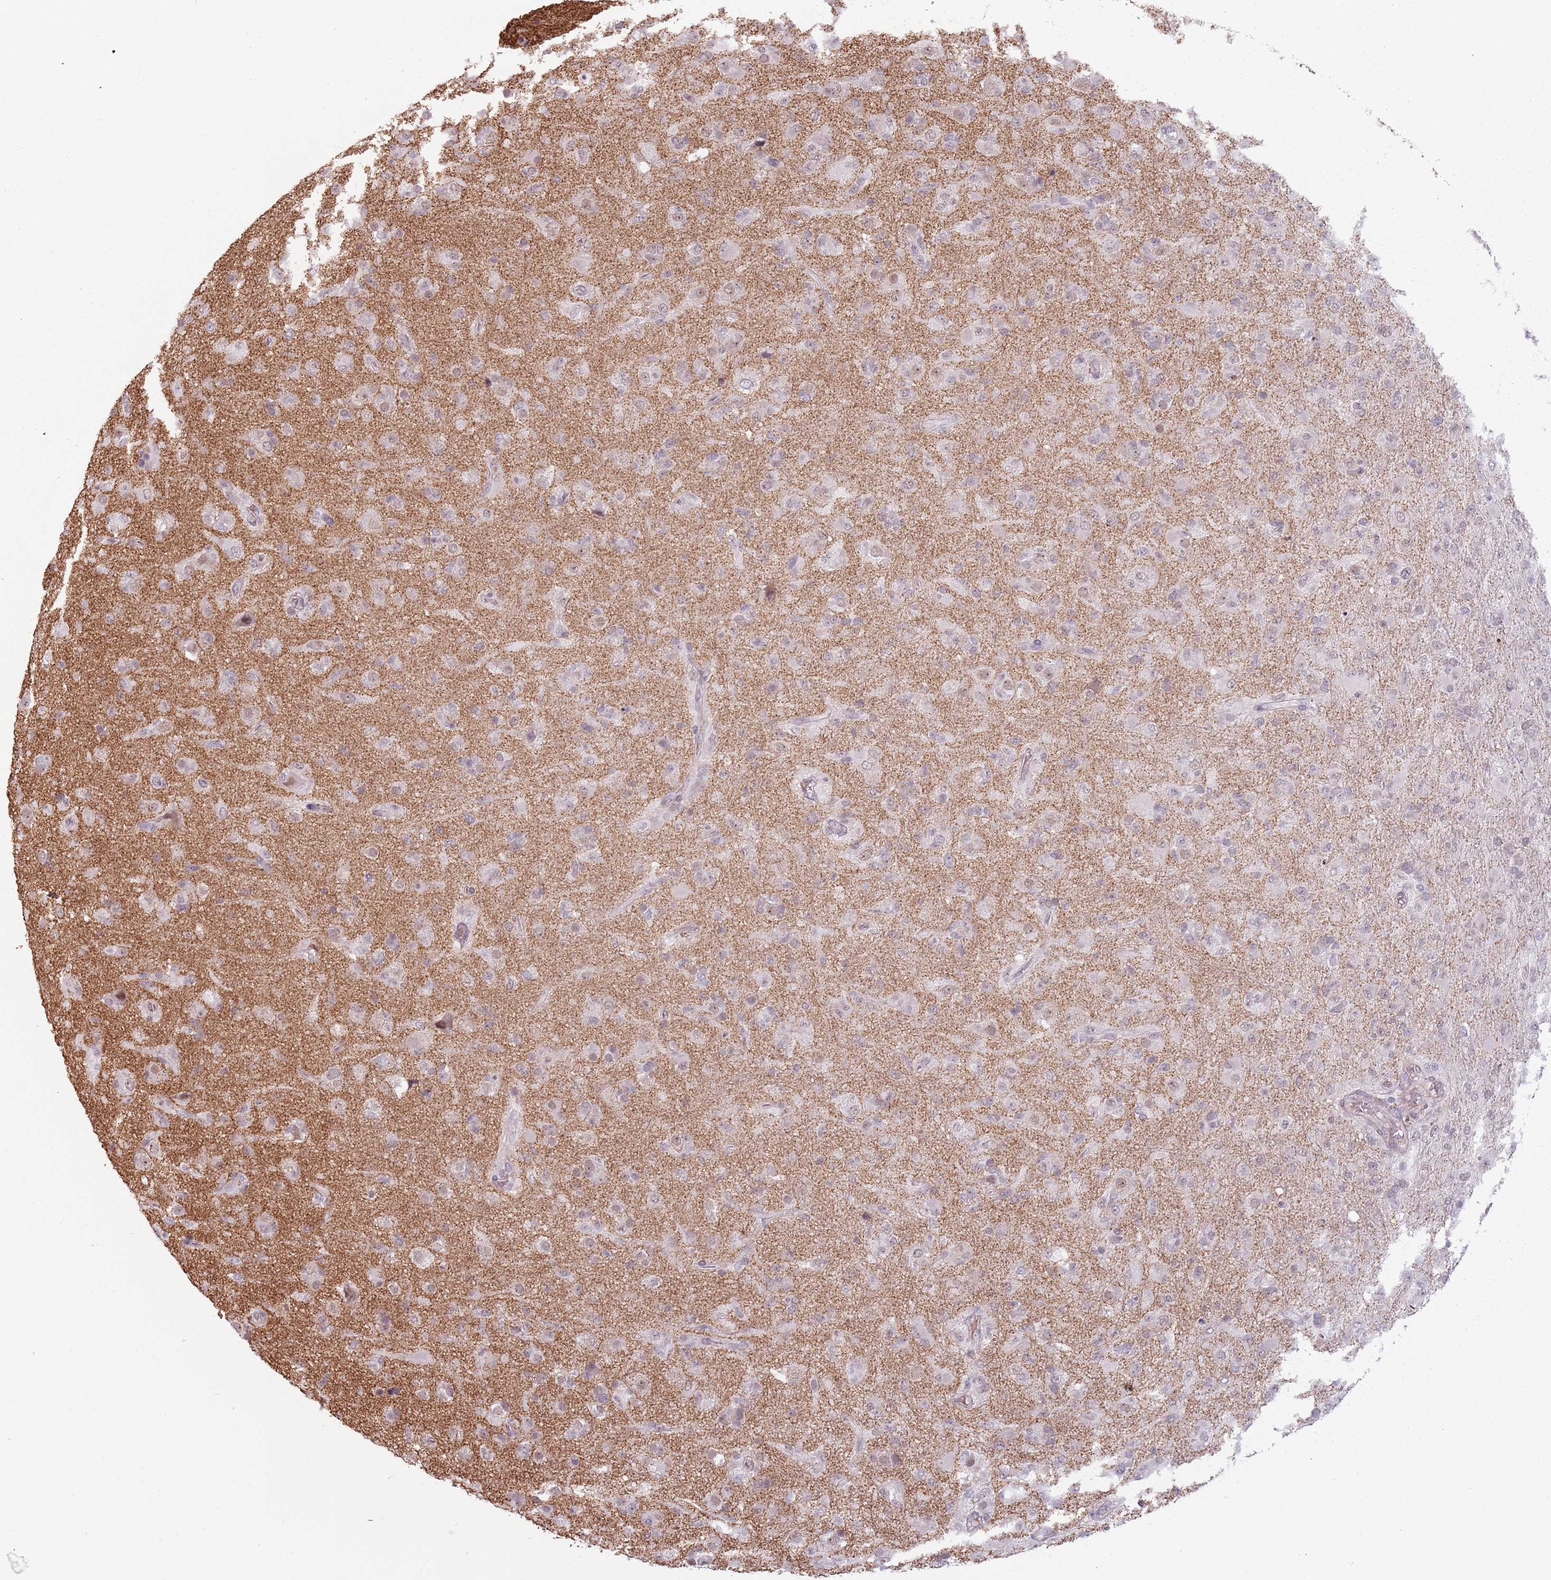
{"staining": {"intensity": "negative", "quantity": "none", "location": "none"}, "tissue": "glioma", "cell_type": "Tumor cells", "image_type": "cancer", "snomed": [{"axis": "morphology", "description": "Glioma, malignant, Low grade"}, {"axis": "topography", "description": "Brain"}], "caption": "Tumor cells are negative for brown protein staining in low-grade glioma (malignant).", "gene": "REXO4", "patient": {"sex": "male", "age": 65}}